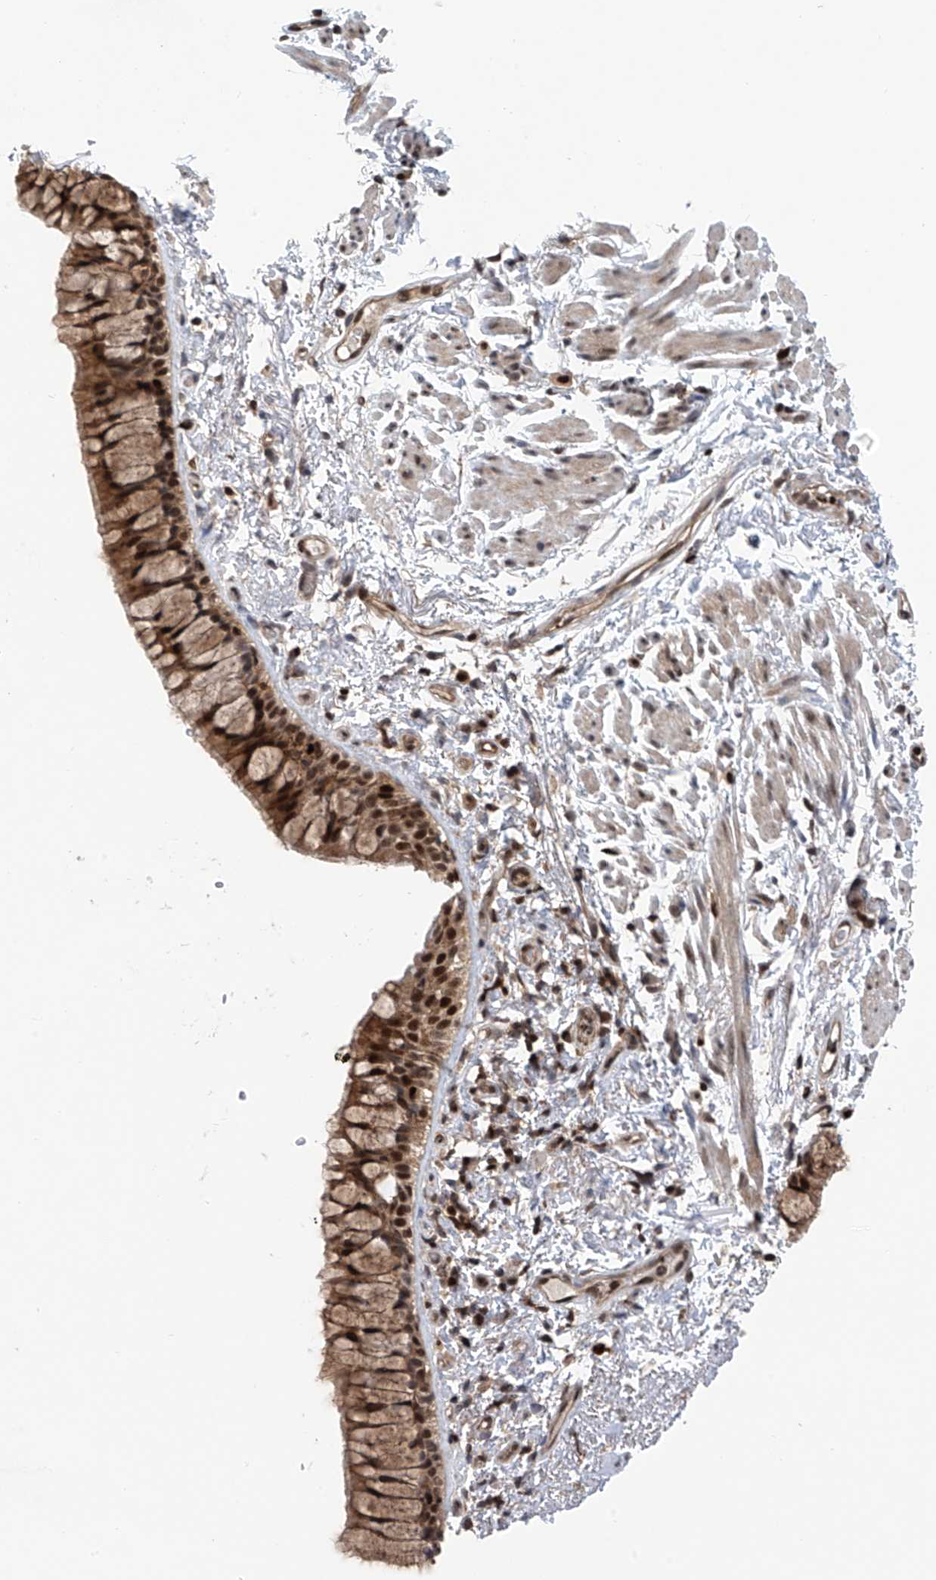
{"staining": {"intensity": "strong", "quantity": "25%-75%", "location": "cytoplasmic/membranous,nuclear"}, "tissue": "bronchus", "cell_type": "Respiratory epithelial cells", "image_type": "normal", "snomed": [{"axis": "morphology", "description": "Normal tissue, NOS"}, {"axis": "topography", "description": "Cartilage tissue"}, {"axis": "topography", "description": "Bronchus"}], "caption": "Immunohistochemistry photomicrograph of normal bronchus: human bronchus stained using immunohistochemistry (IHC) shows high levels of strong protein expression localized specifically in the cytoplasmic/membranous,nuclear of respiratory epithelial cells, appearing as a cytoplasmic/membranous,nuclear brown color.", "gene": "DNAJC9", "patient": {"sex": "female", "age": 73}}